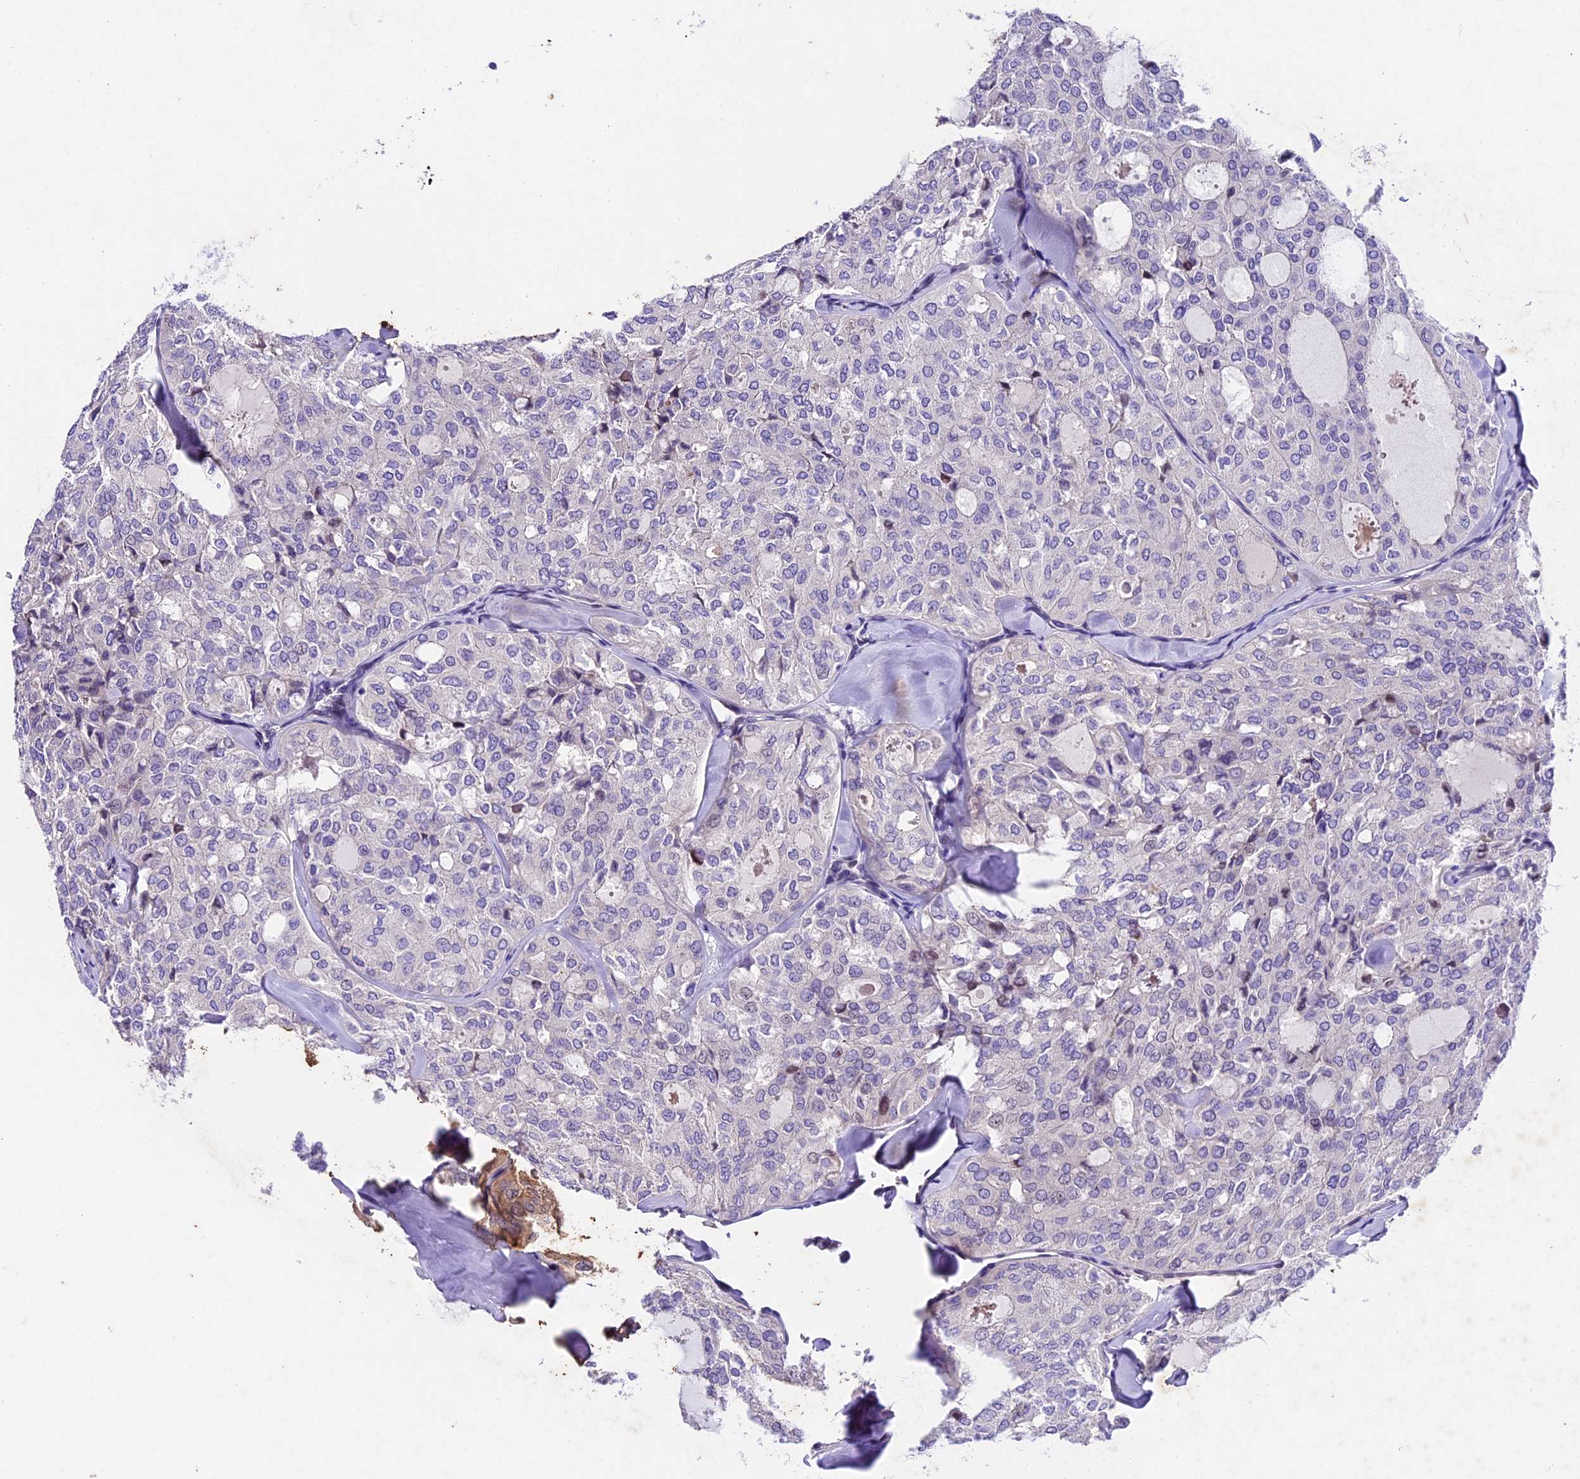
{"staining": {"intensity": "negative", "quantity": "none", "location": "none"}, "tissue": "thyroid cancer", "cell_type": "Tumor cells", "image_type": "cancer", "snomed": [{"axis": "morphology", "description": "Follicular adenoma carcinoma, NOS"}, {"axis": "topography", "description": "Thyroid gland"}], "caption": "Protein analysis of thyroid cancer exhibits no significant staining in tumor cells.", "gene": "IFT140", "patient": {"sex": "male", "age": 75}}